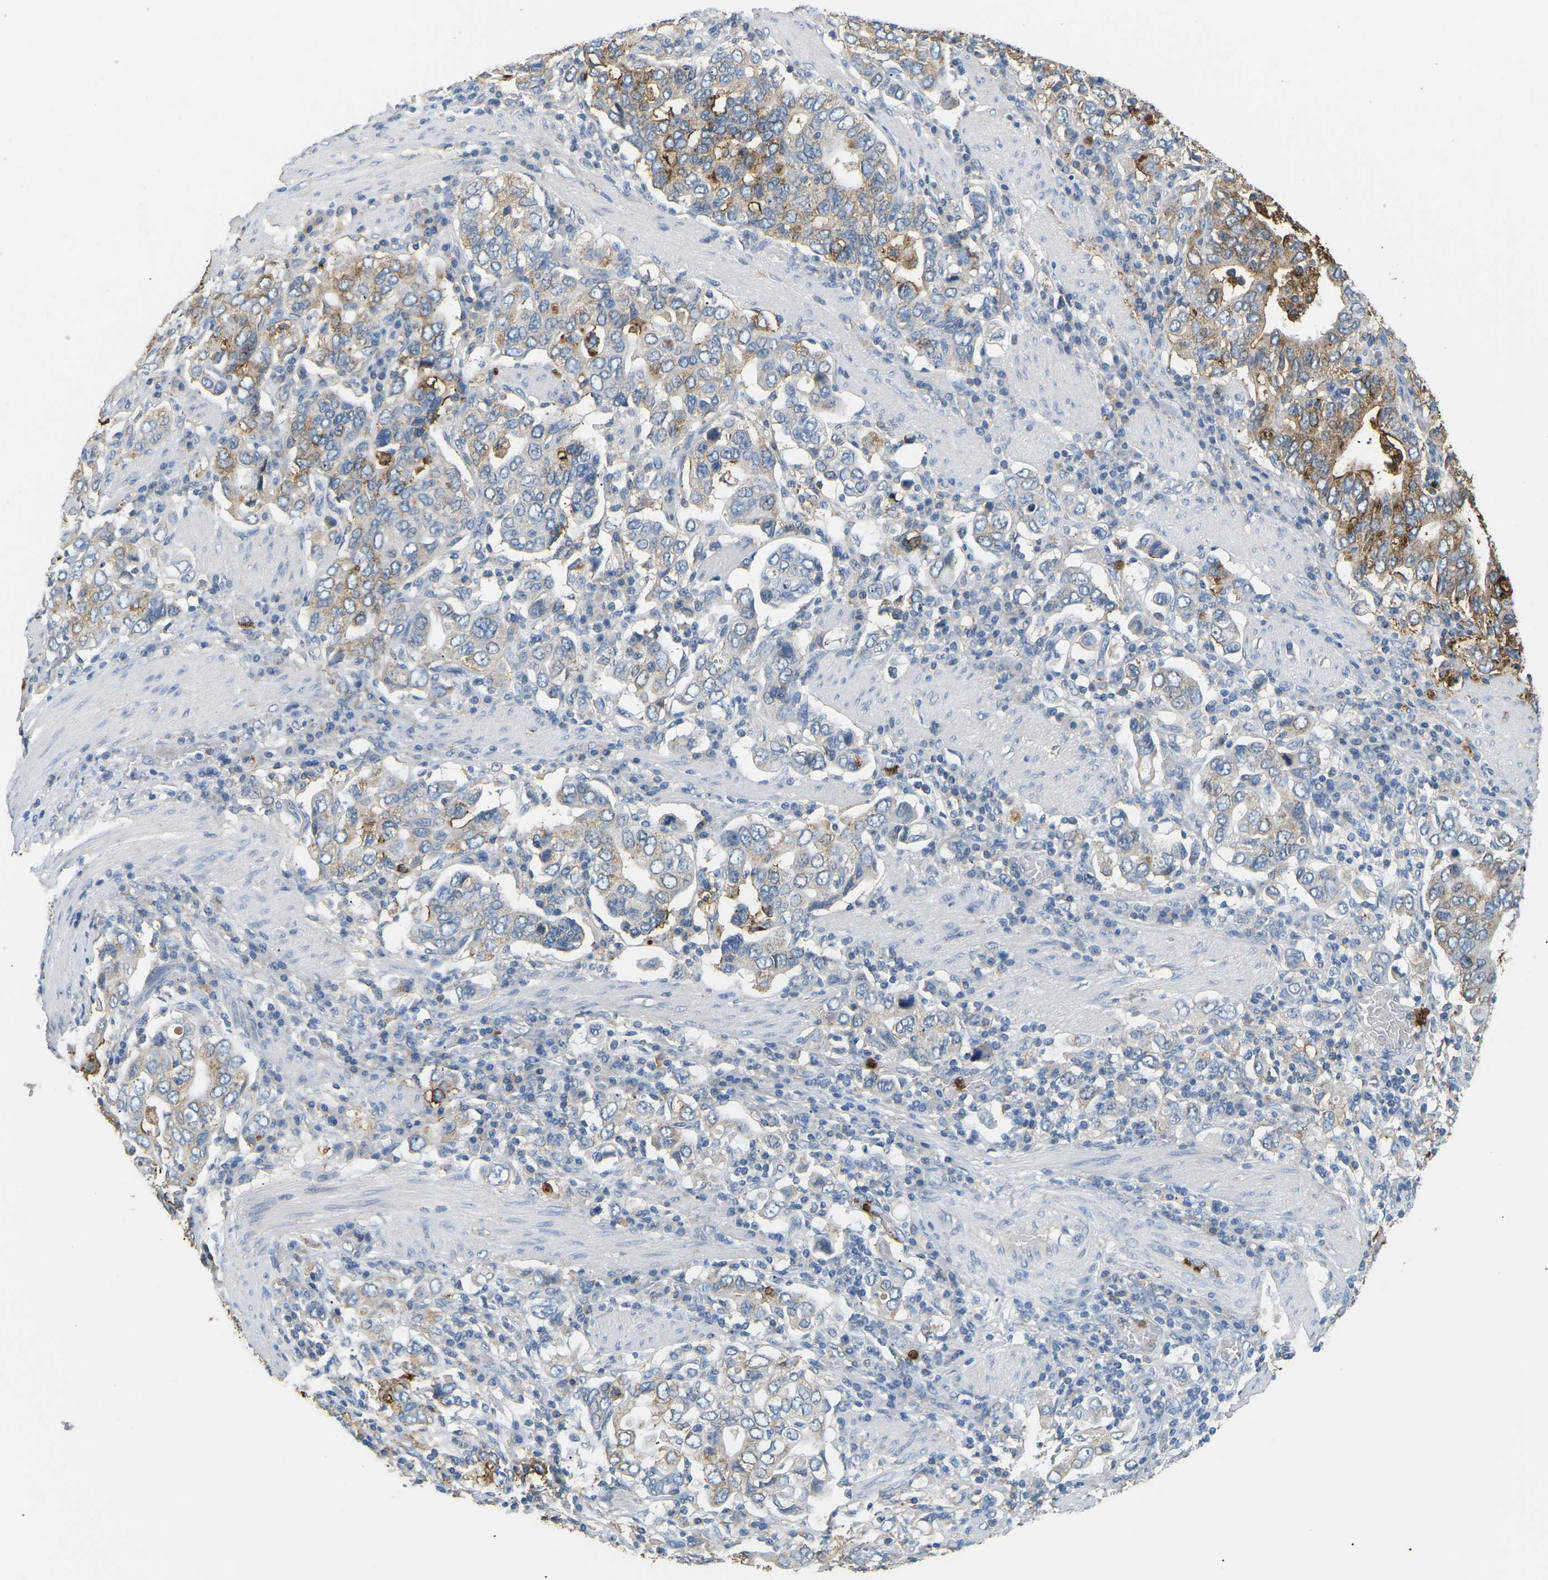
{"staining": {"intensity": "moderate", "quantity": "25%-75%", "location": "cytoplasmic/membranous"}, "tissue": "stomach cancer", "cell_type": "Tumor cells", "image_type": "cancer", "snomed": [{"axis": "morphology", "description": "Adenocarcinoma, NOS"}, {"axis": "topography", "description": "Stomach, upper"}], "caption": "Brown immunohistochemical staining in stomach adenocarcinoma displays moderate cytoplasmic/membranous positivity in approximately 25%-75% of tumor cells.", "gene": "ADM", "patient": {"sex": "male", "age": 62}}